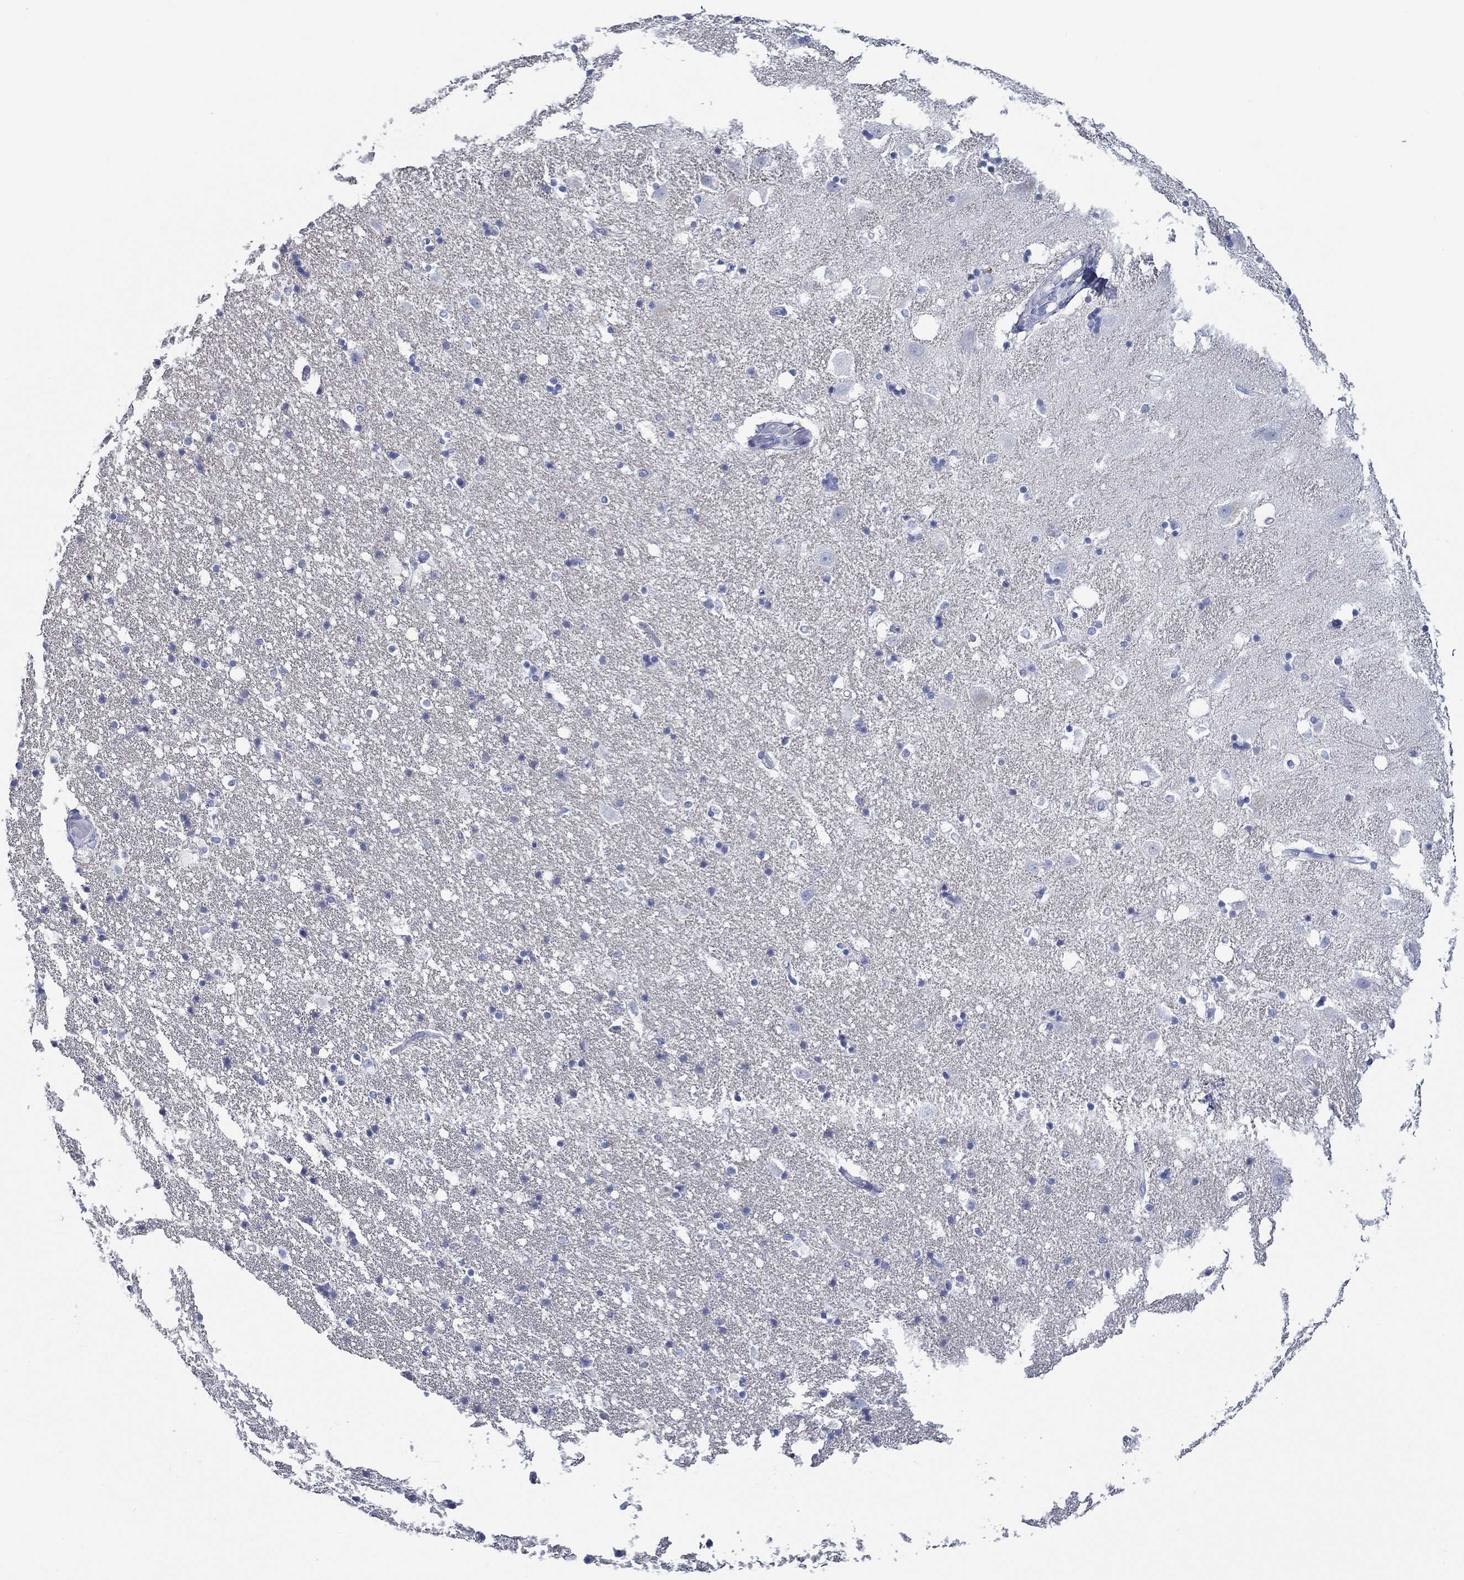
{"staining": {"intensity": "negative", "quantity": "none", "location": "none"}, "tissue": "hippocampus", "cell_type": "Glial cells", "image_type": "normal", "snomed": [{"axis": "morphology", "description": "Normal tissue, NOS"}, {"axis": "topography", "description": "Hippocampus"}], "caption": "Immunohistochemistry (IHC) of normal human hippocampus displays no positivity in glial cells.", "gene": "TOMM20L", "patient": {"sex": "male", "age": 49}}